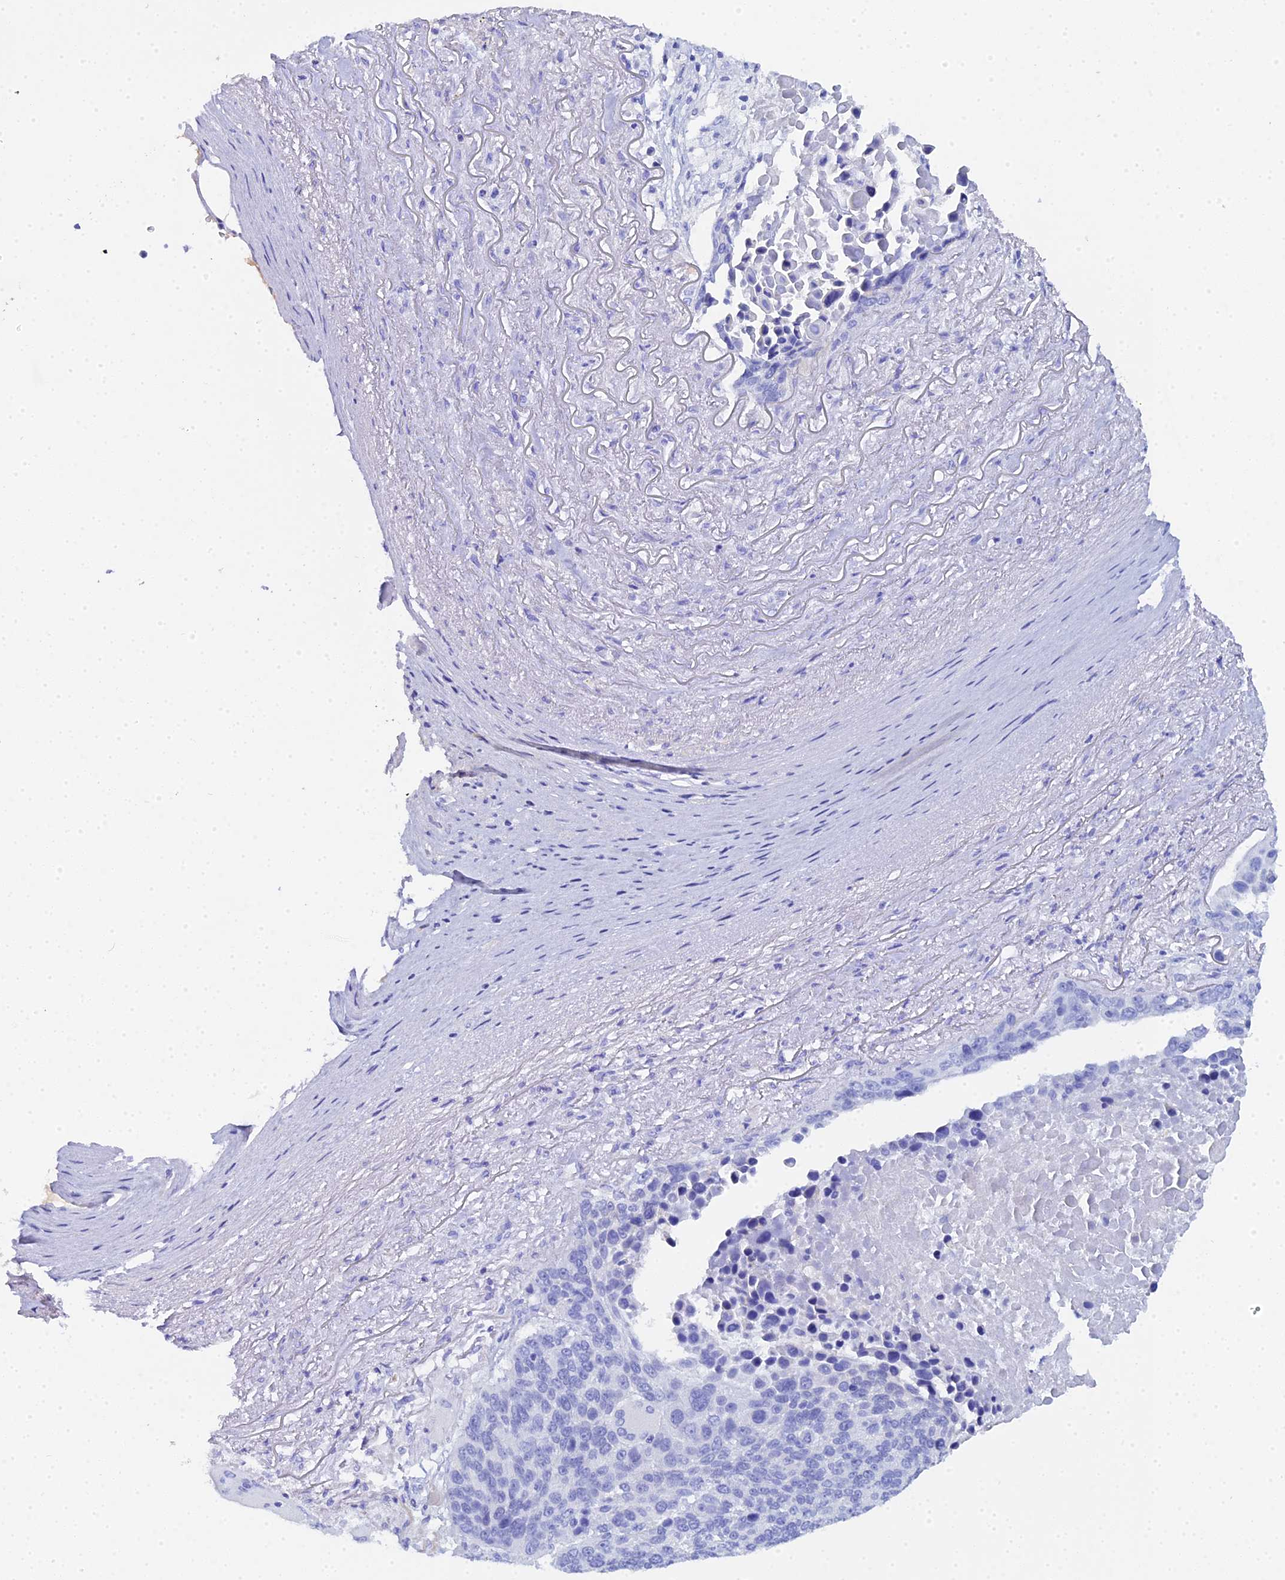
{"staining": {"intensity": "negative", "quantity": "none", "location": "none"}, "tissue": "lung cancer", "cell_type": "Tumor cells", "image_type": "cancer", "snomed": [{"axis": "morphology", "description": "Normal tissue, NOS"}, {"axis": "morphology", "description": "Squamous cell carcinoma, NOS"}, {"axis": "topography", "description": "Lymph node"}, {"axis": "topography", "description": "Lung"}], "caption": "There is no significant expression in tumor cells of lung cancer.", "gene": "CELA3A", "patient": {"sex": "male", "age": 66}}